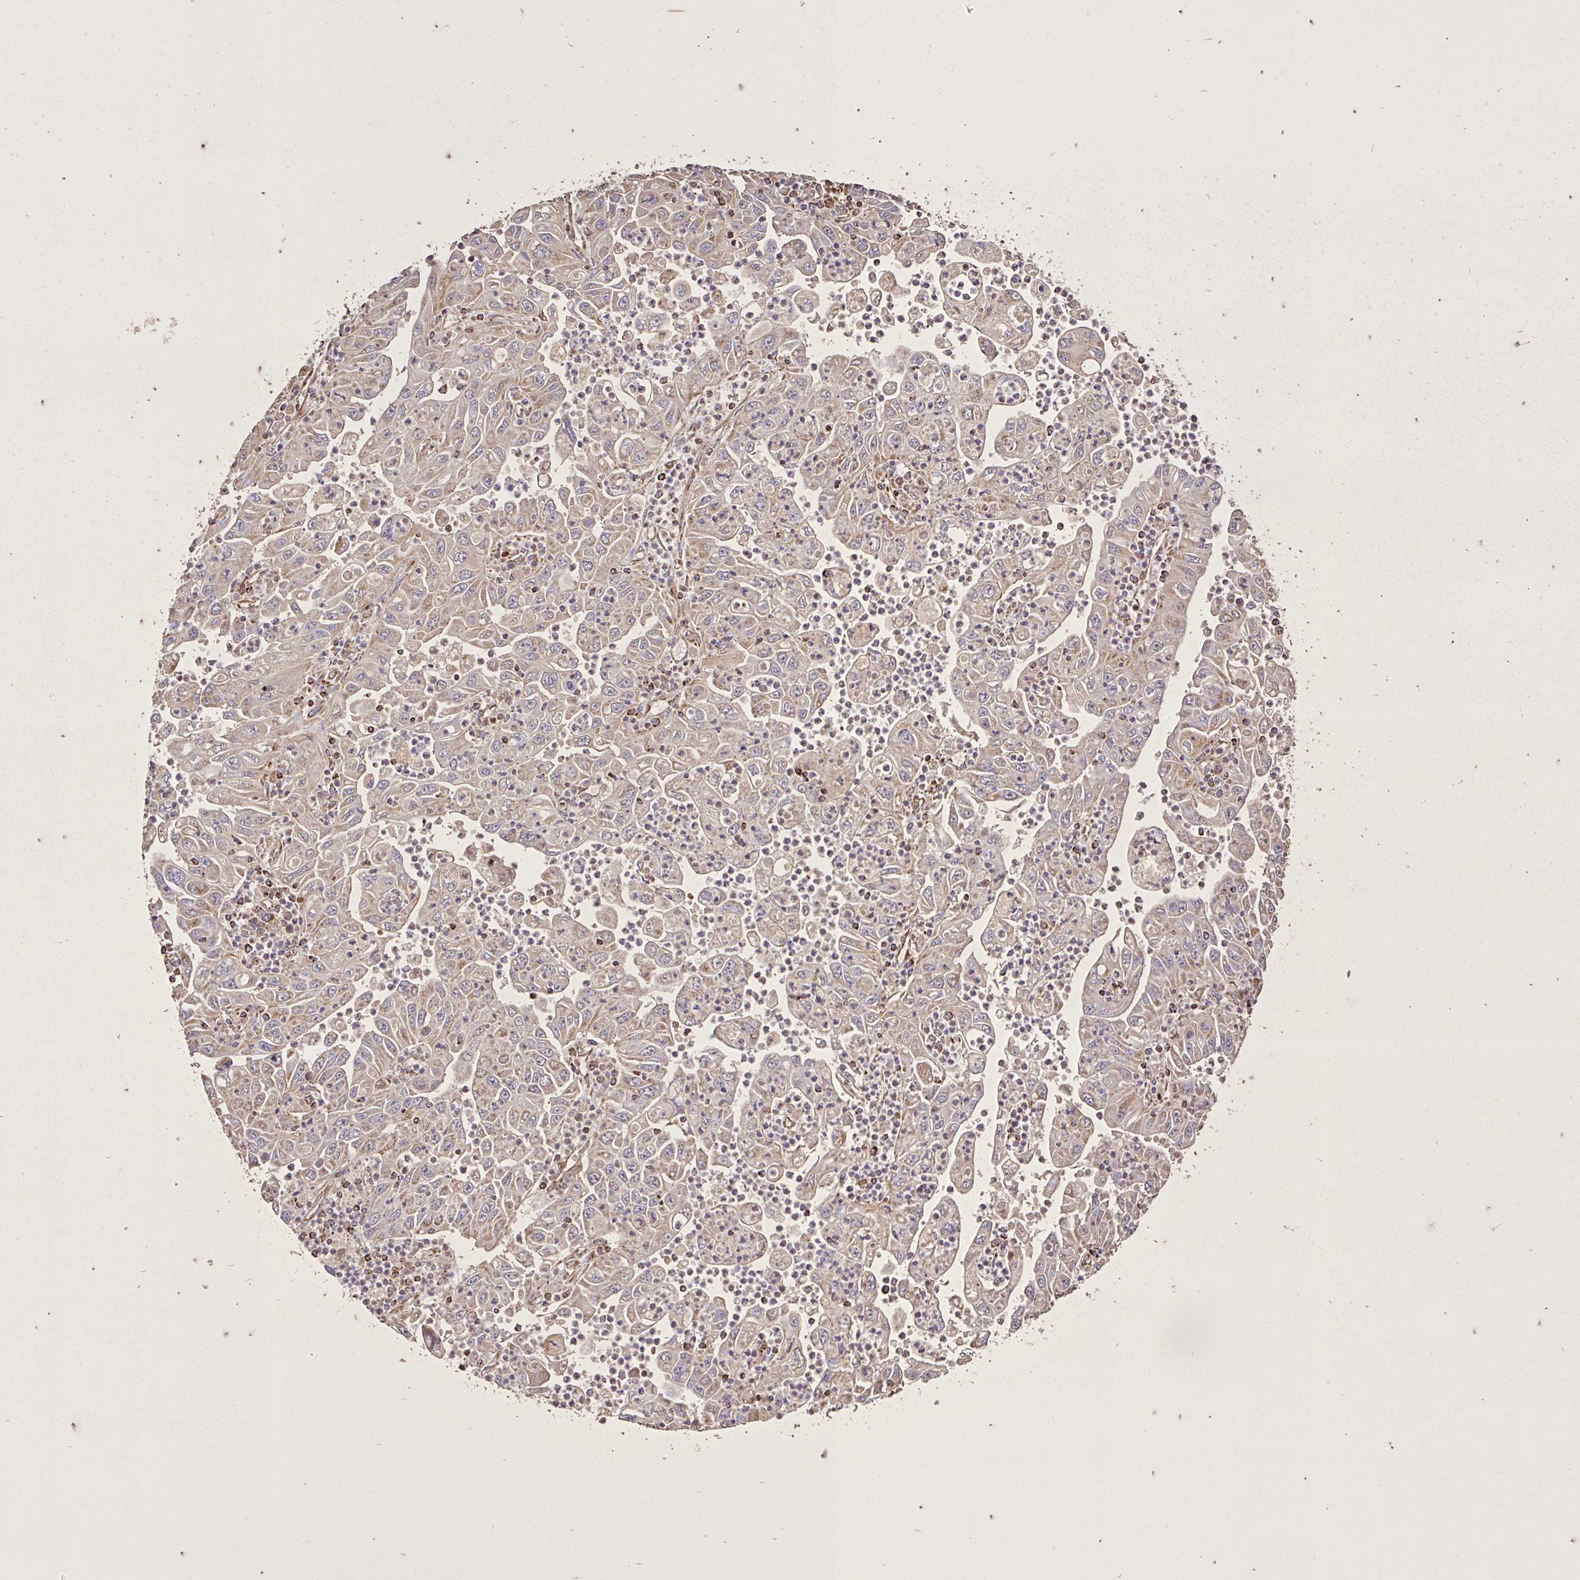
{"staining": {"intensity": "moderate", "quantity": "25%-75%", "location": "cytoplasmic/membranous"}, "tissue": "endometrial cancer", "cell_type": "Tumor cells", "image_type": "cancer", "snomed": [{"axis": "morphology", "description": "Adenocarcinoma, NOS"}, {"axis": "topography", "description": "Uterus"}], "caption": "Immunohistochemistry (IHC) photomicrograph of neoplastic tissue: human endometrial cancer stained using immunohistochemistry demonstrates medium levels of moderate protein expression localized specifically in the cytoplasmic/membranous of tumor cells, appearing as a cytoplasmic/membranous brown color.", "gene": "AGK", "patient": {"sex": "female", "age": 62}}